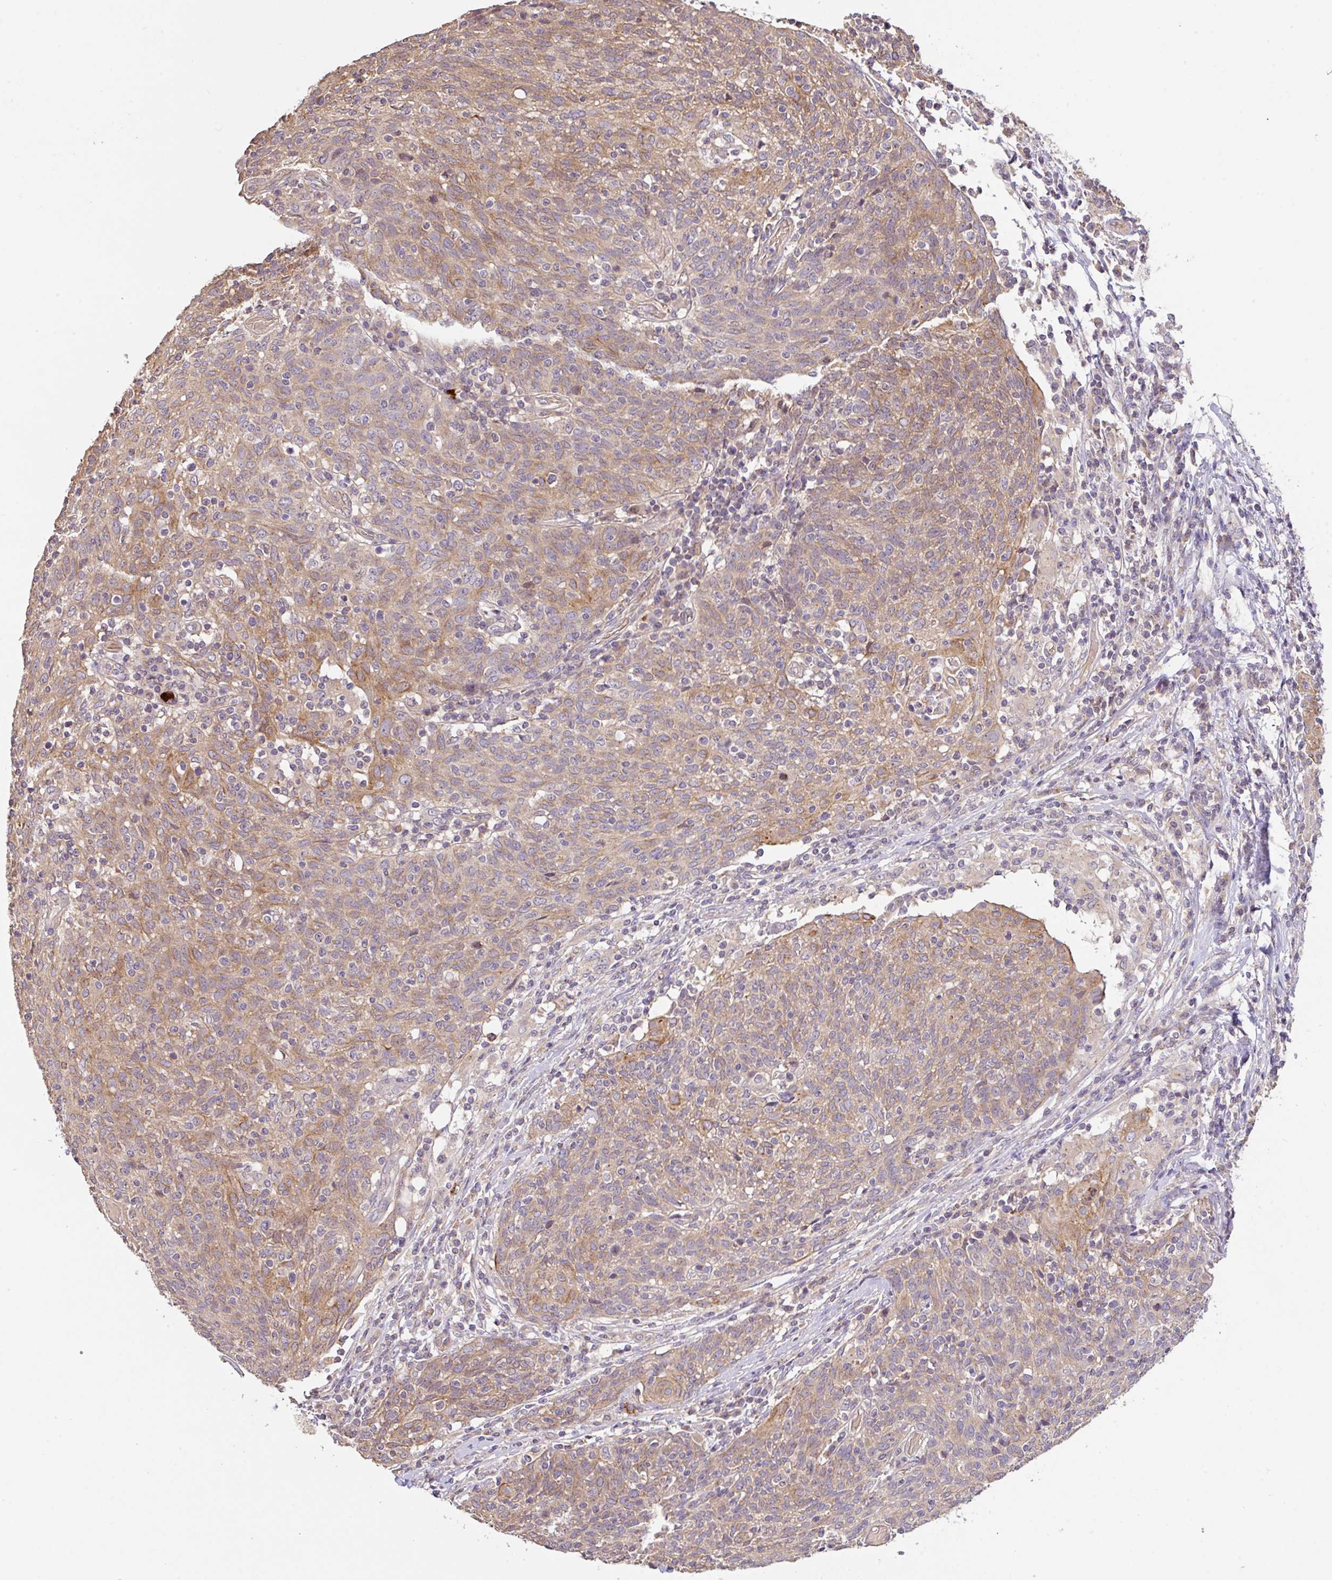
{"staining": {"intensity": "moderate", "quantity": ">75%", "location": "cytoplasmic/membranous"}, "tissue": "cervical cancer", "cell_type": "Tumor cells", "image_type": "cancer", "snomed": [{"axis": "morphology", "description": "Squamous cell carcinoma, NOS"}, {"axis": "topography", "description": "Cervix"}], "caption": "Immunohistochemical staining of cervical cancer reveals medium levels of moderate cytoplasmic/membranous protein expression in approximately >75% of tumor cells.", "gene": "C1QTNF9B", "patient": {"sex": "female", "age": 52}}